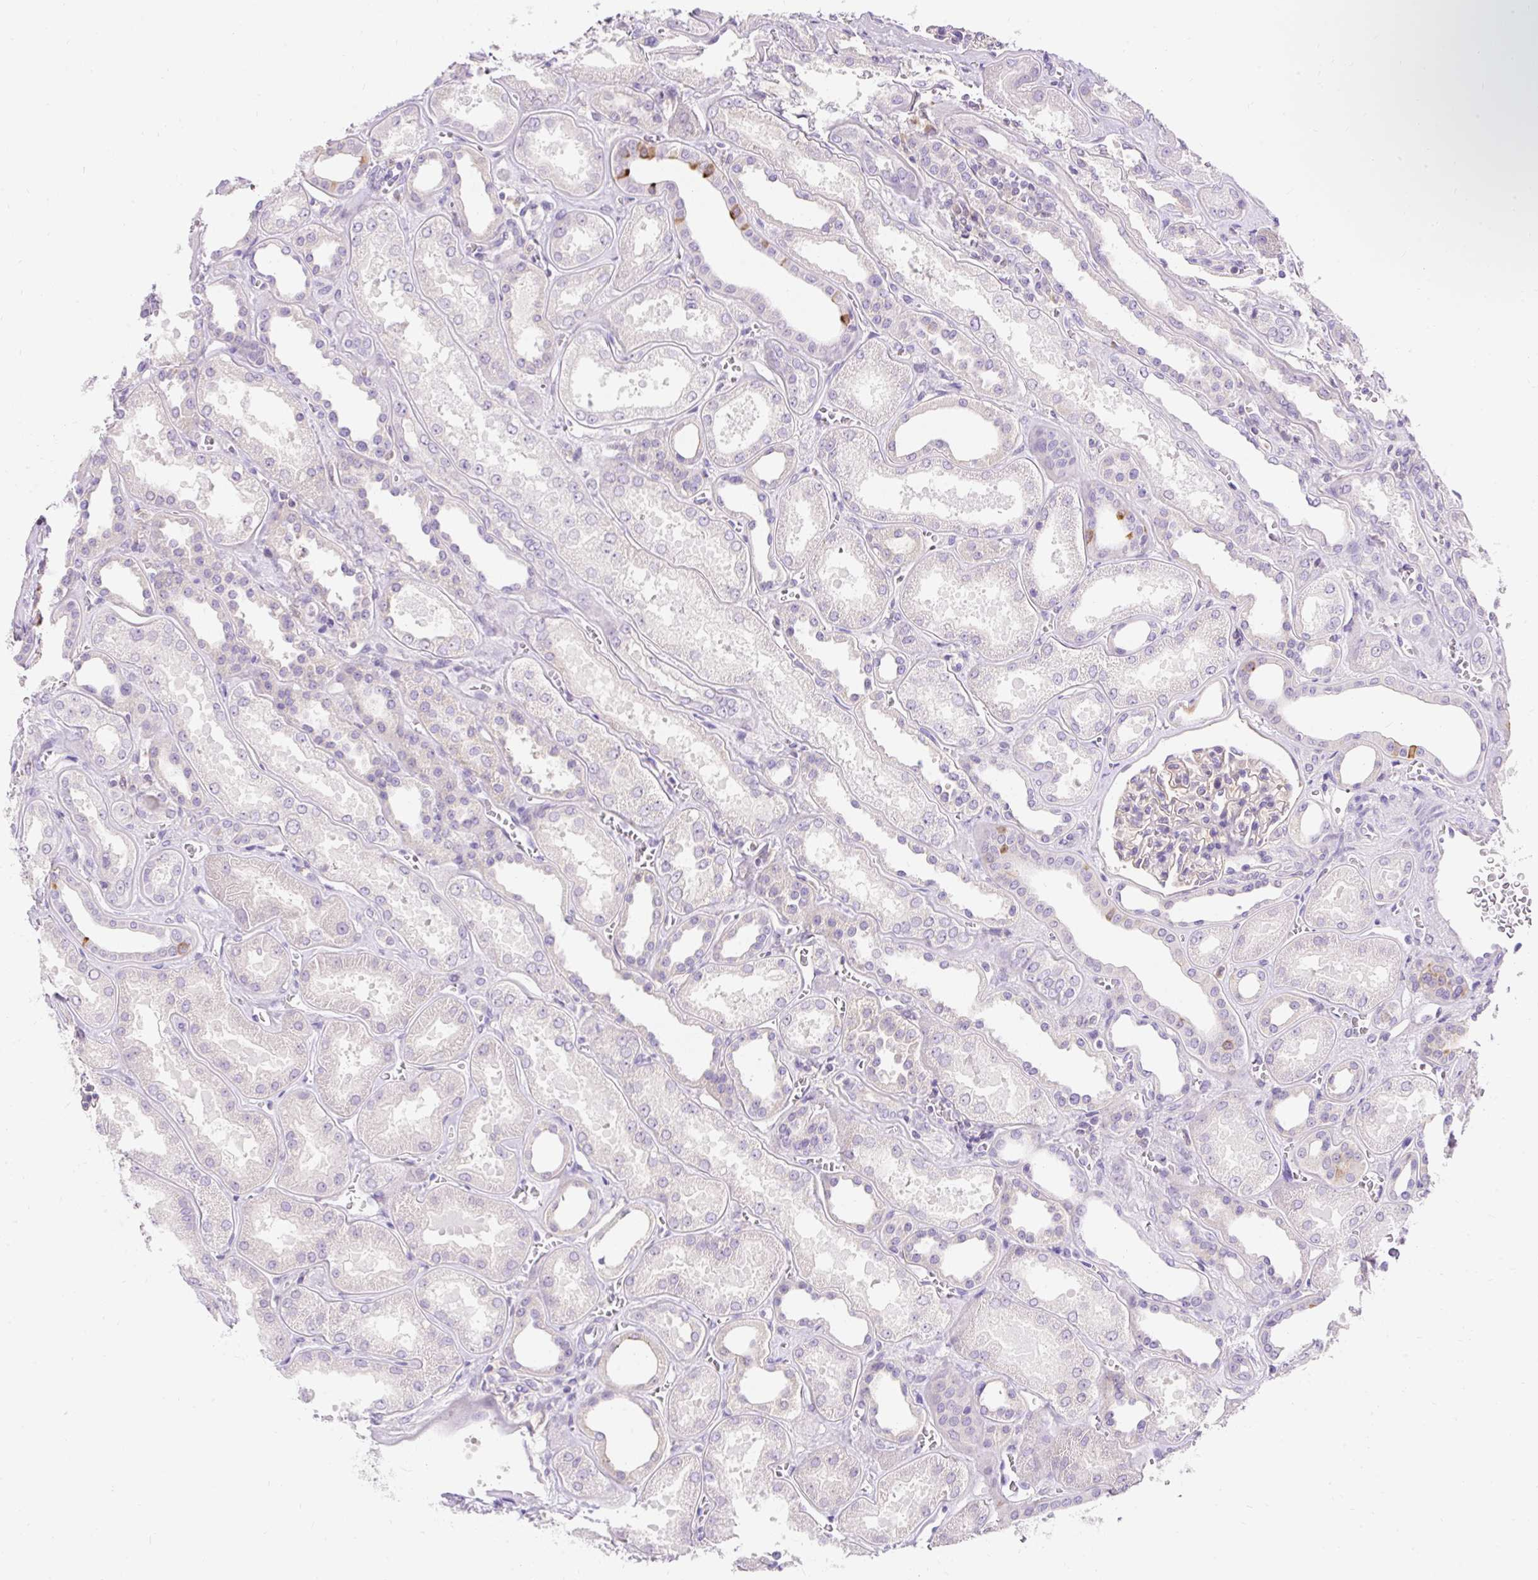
{"staining": {"intensity": "negative", "quantity": "none", "location": "none"}, "tissue": "kidney", "cell_type": "Cells in glomeruli", "image_type": "normal", "snomed": [{"axis": "morphology", "description": "Normal tissue, NOS"}, {"axis": "morphology", "description": "Adenocarcinoma, NOS"}, {"axis": "topography", "description": "Kidney"}], "caption": "Image shows no significant protein staining in cells in glomeruli of normal kidney.", "gene": "TMEM150C", "patient": {"sex": "female", "age": 68}}